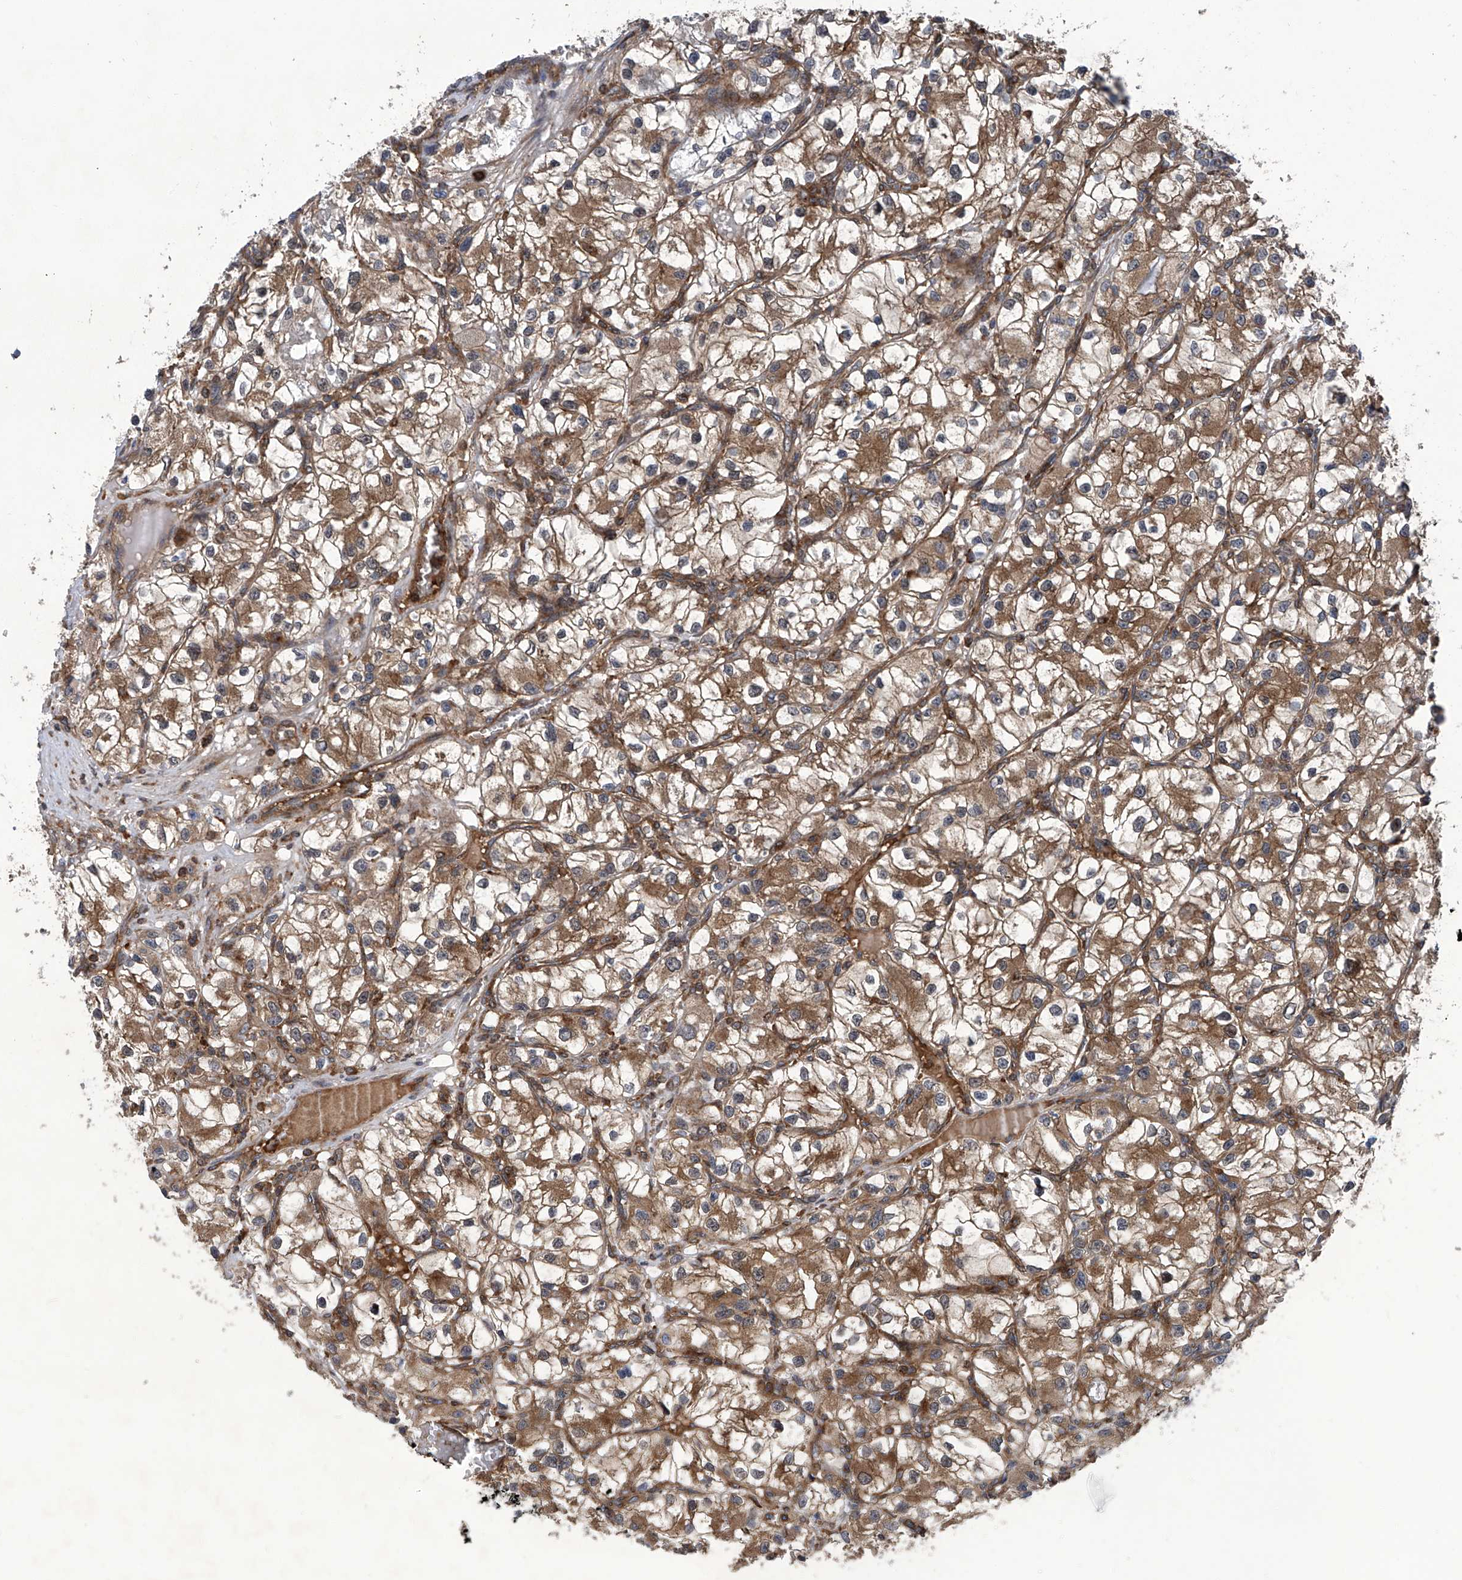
{"staining": {"intensity": "moderate", "quantity": ">75%", "location": "cytoplasmic/membranous"}, "tissue": "renal cancer", "cell_type": "Tumor cells", "image_type": "cancer", "snomed": [{"axis": "morphology", "description": "Adenocarcinoma, NOS"}, {"axis": "topography", "description": "Kidney"}], "caption": "Moderate cytoplasmic/membranous staining is present in about >75% of tumor cells in renal cancer (adenocarcinoma).", "gene": "SMAP1", "patient": {"sex": "female", "age": 57}}